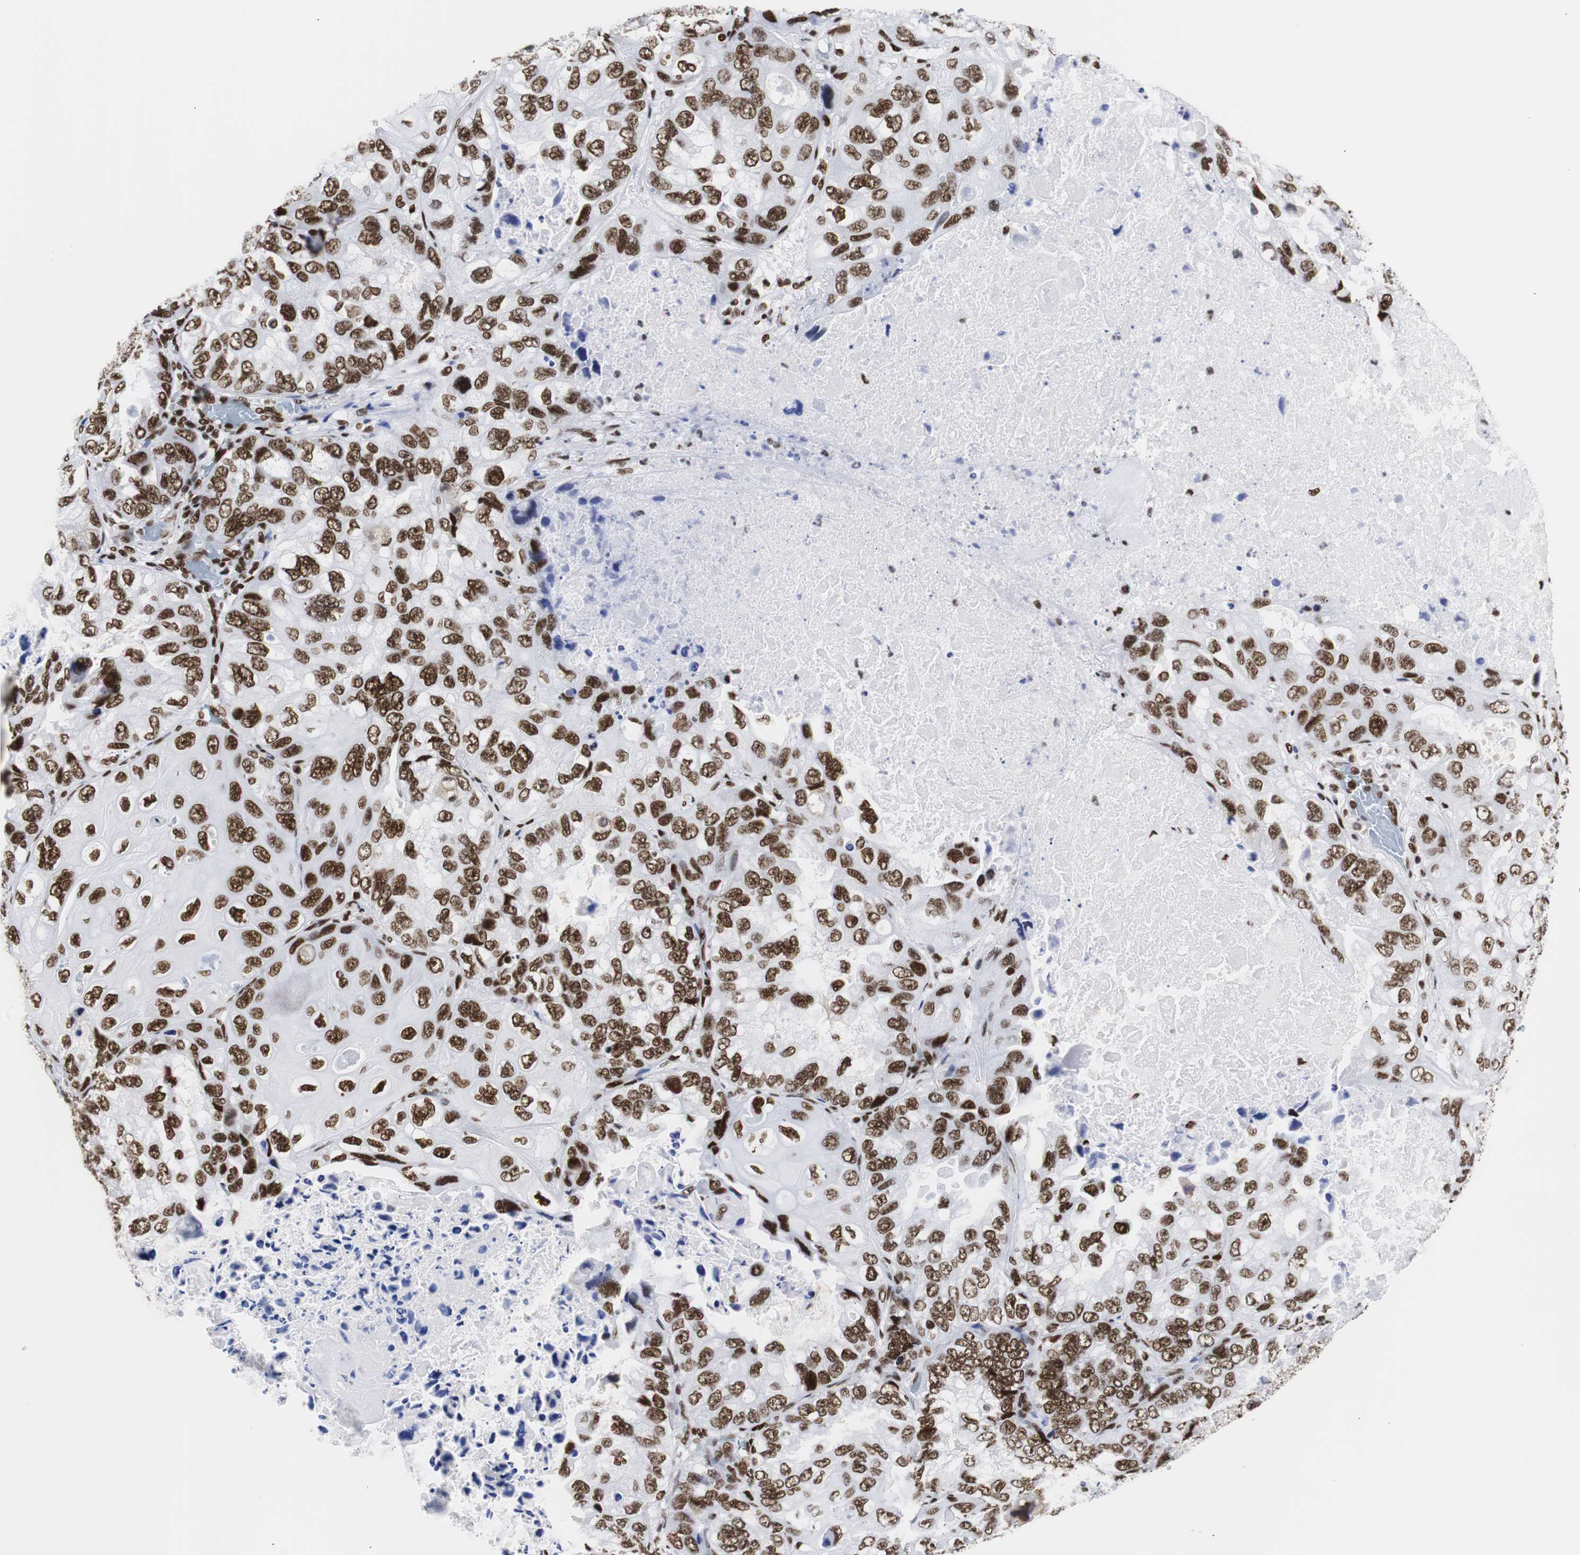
{"staining": {"intensity": "strong", "quantity": ">75%", "location": "nuclear"}, "tissue": "lung cancer", "cell_type": "Tumor cells", "image_type": "cancer", "snomed": [{"axis": "morphology", "description": "Squamous cell carcinoma, NOS"}, {"axis": "topography", "description": "Lung"}], "caption": "Immunohistochemical staining of human lung squamous cell carcinoma demonstrates strong nuclear protein staining in approximately >75% of tumor cells. (IHC, brightfield microscopy, high magnification).", "gene": "HNRNPH2", "patient": {"sex": "female", "age": 73}}